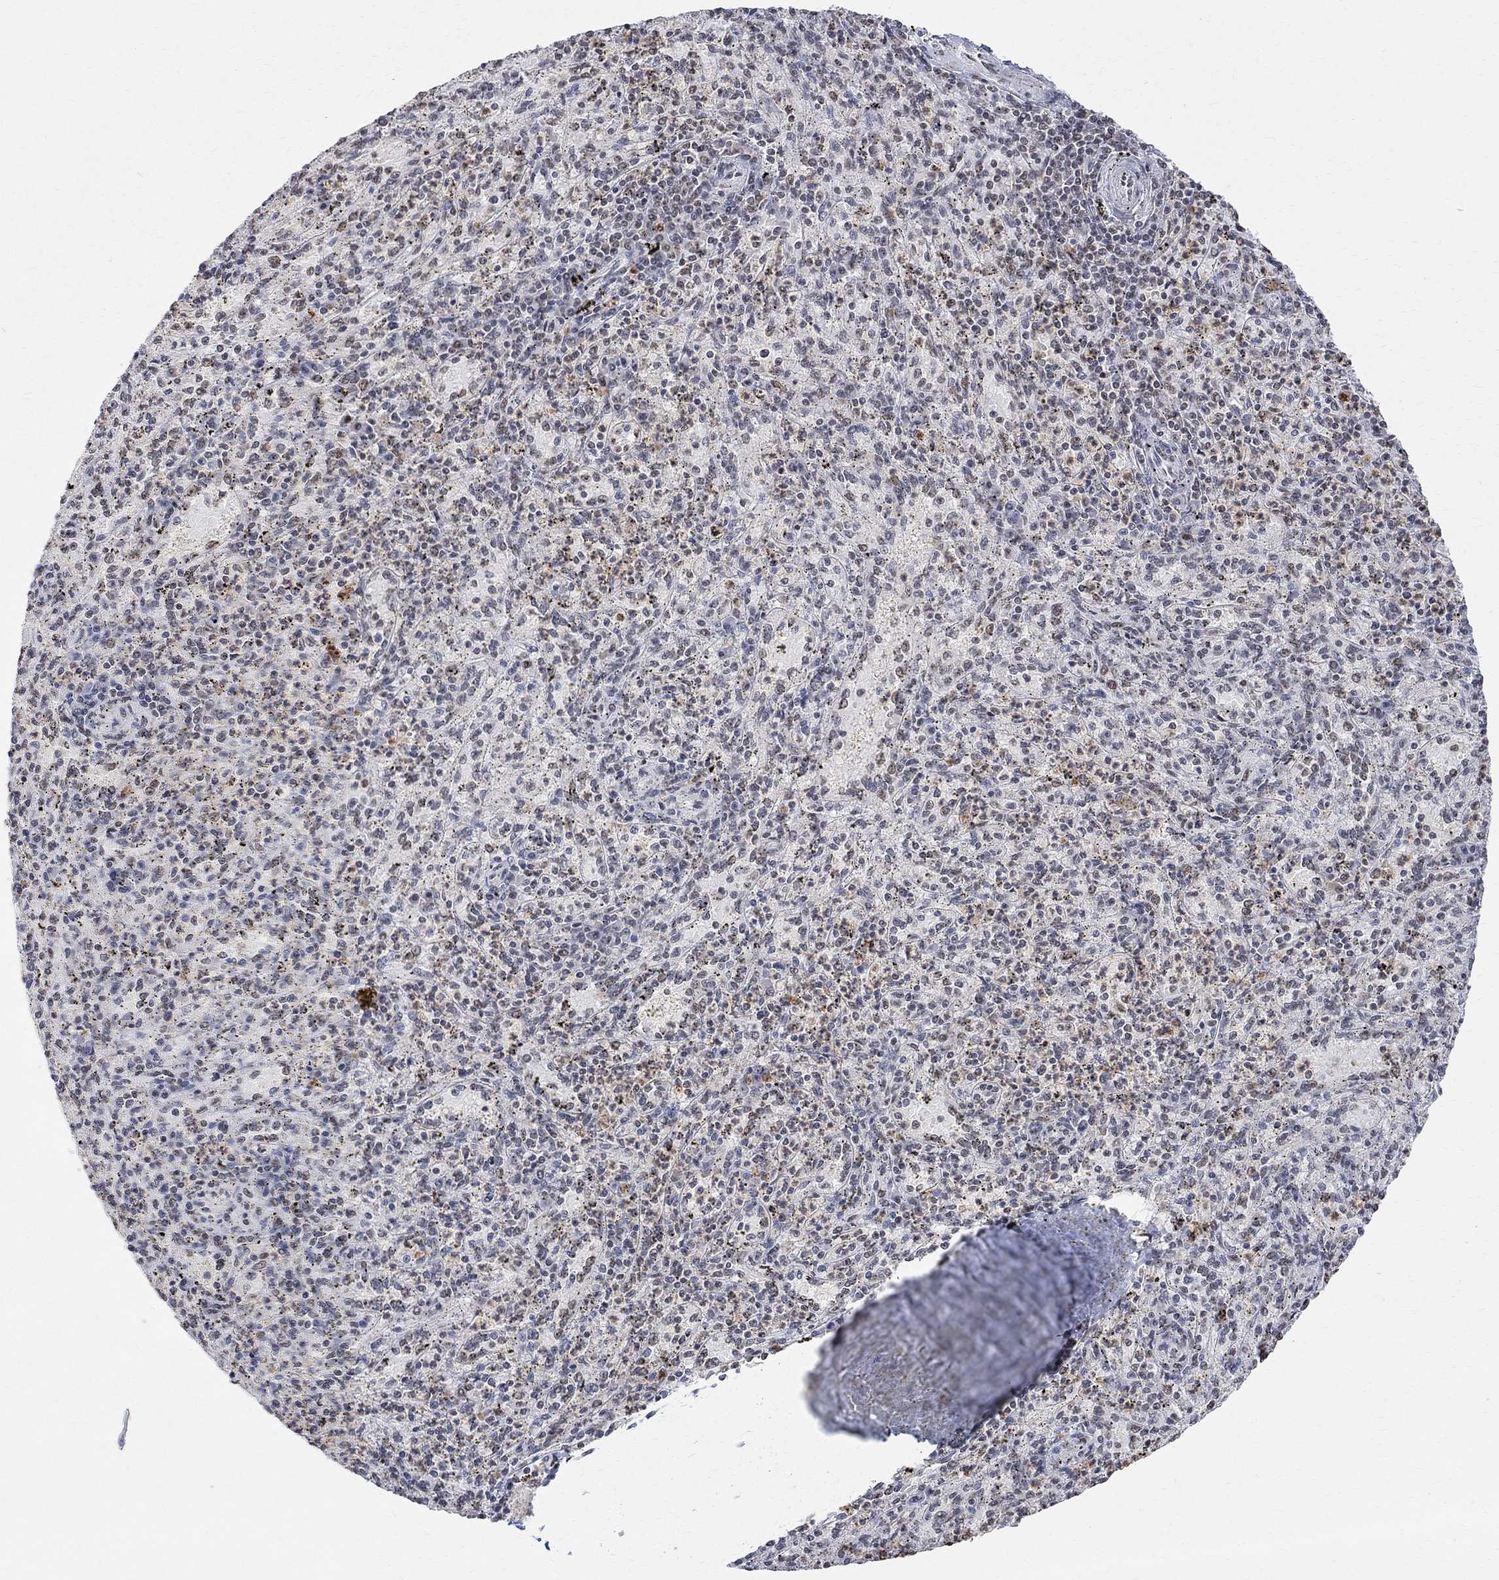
{"staining": {"intensity": "negative", "quantity": "none", "location": "none"}, "tissue": "spleen", "cell_type": "Cells in red pulp", "image_type": "normal", "snomed": [{"axis": "morphology", "description": "Normal tissue, NOS"}, {"axis": "topography", "description": "Spleen"}], "caption": "This is an immunohistochemistry (IHC) micrograph of unremarkable human spleen. There is no positivity in cells in red pulp.", "gene": "E4F1", "patient": {"sex": "male", "age": 60}}